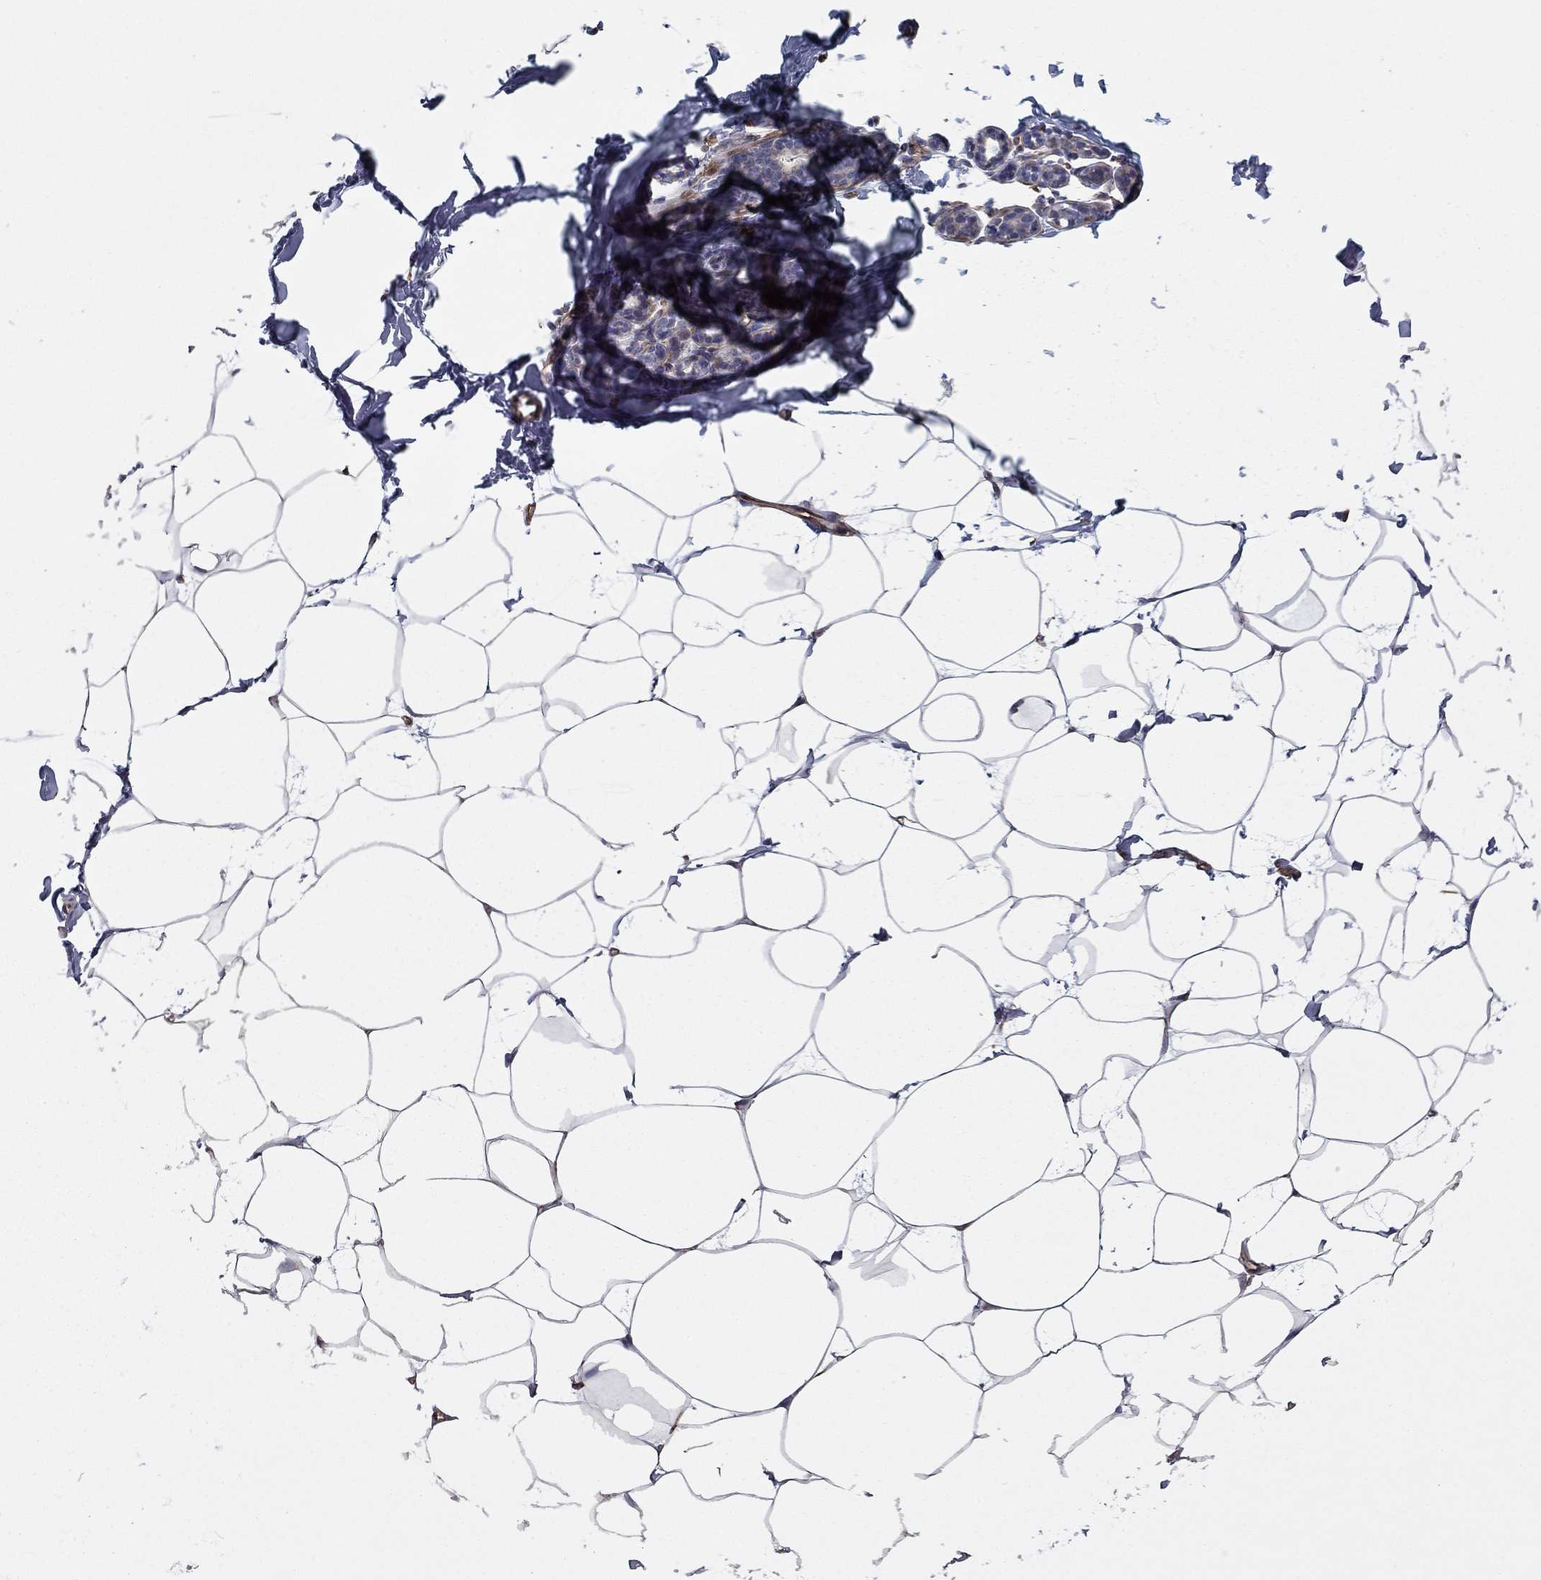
{"staining": {"intensity": "negative", "quantity": "none", "location": "none"}, "tissue": "breast", "cell_type": "Adipocytes", "image_type": "normal", "snomed": [{"axis": "morphology", "description": "Normal tissue, NOS"}, {"axis": "topography", "description": "Breast"}], "caption": "Unremarkable breast was stained to show a protein in brown. There is no significant staining in adipocytes. (Stains: DAB IHC with hematoxylin counter stain, Microscopy: brightfield microscopy at high magnification).", "gene": "CLSTN1", "patient": {"sex": "female", "age": 32}}